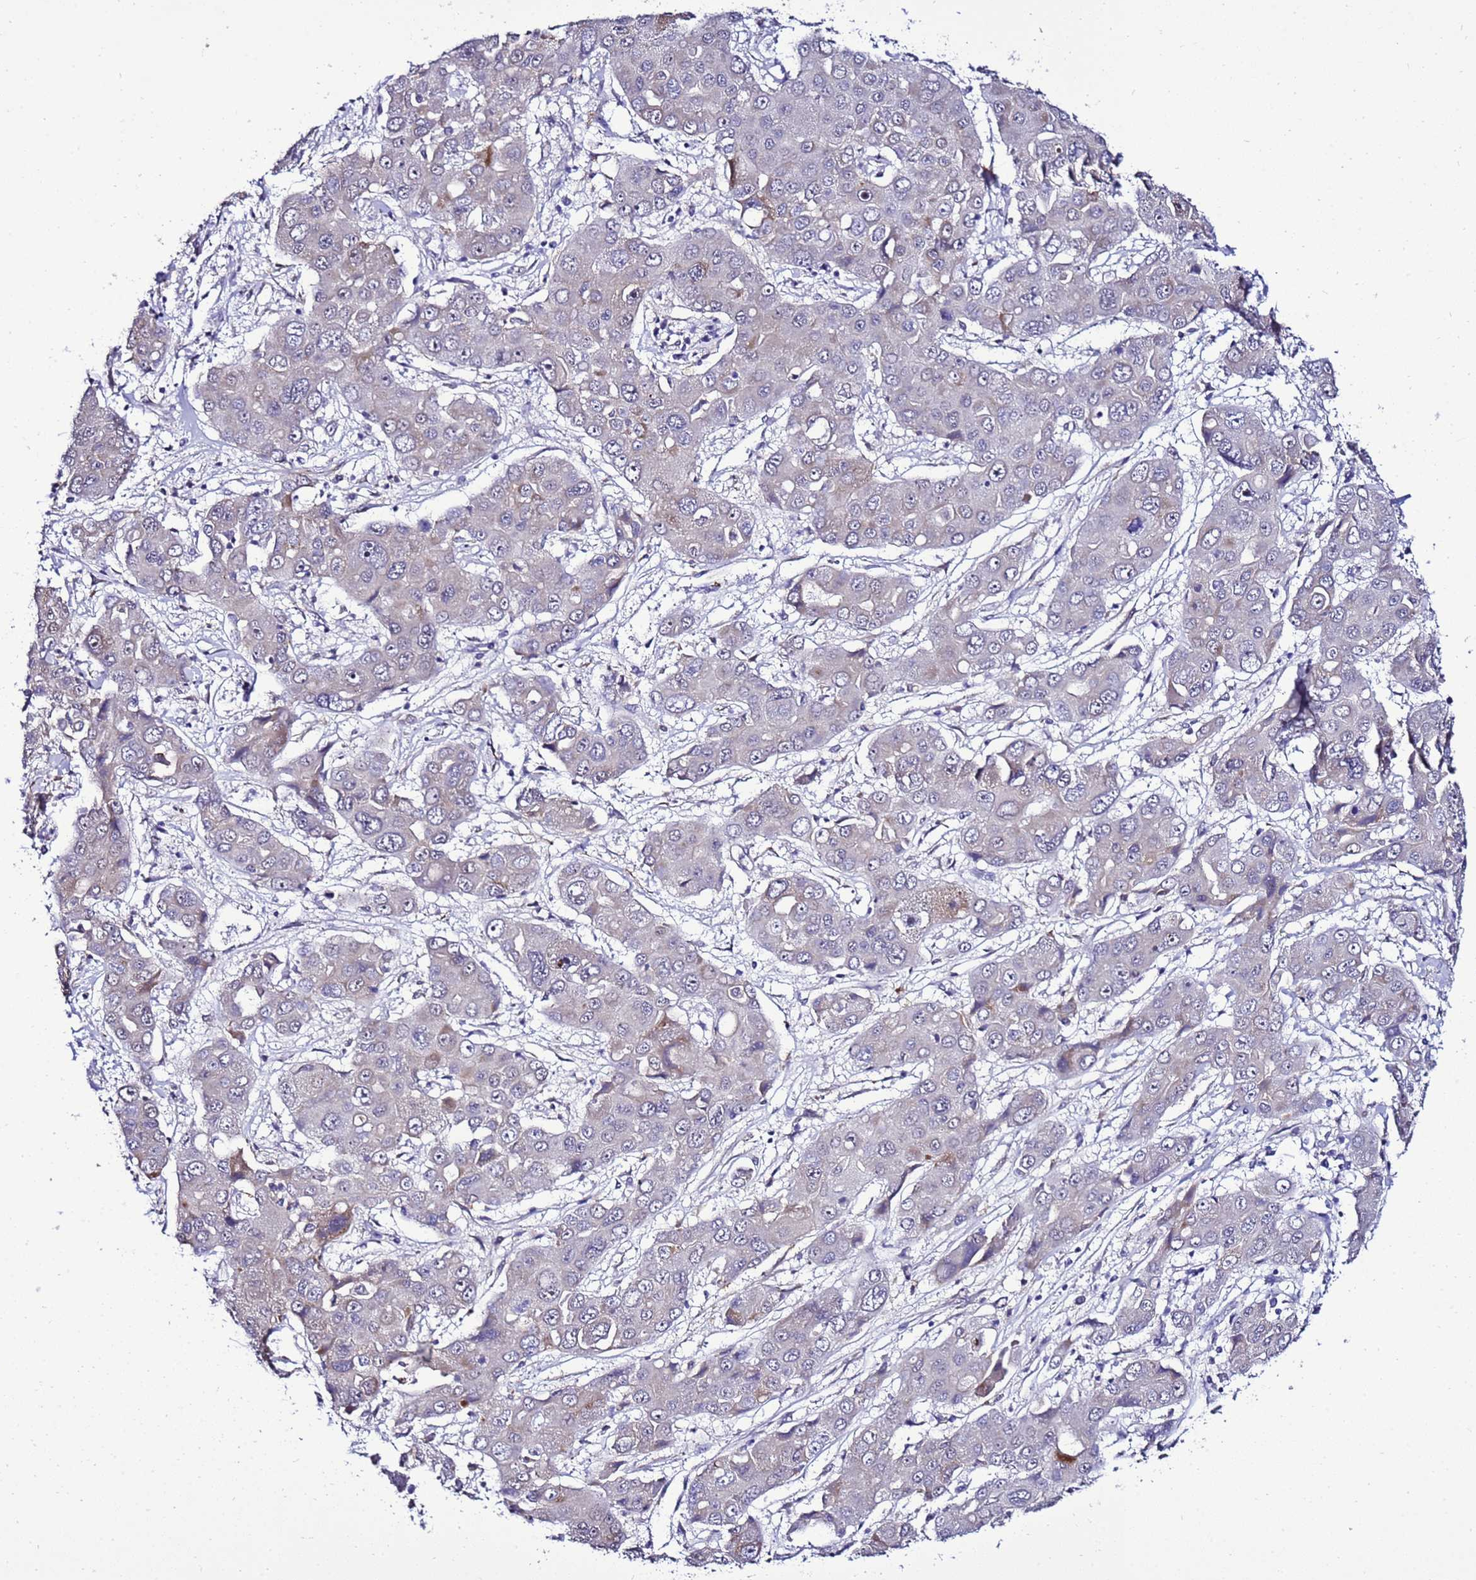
{"staining": {"intensity": "negative", "quantity": "none", "location": "none"}, "tissue": "liver cancer", "cell_type": "Tumor cells", "image_type": "cancer", "snomed": [{"axis": "morphology", "description": "Cholangiocarcinoma"}, {"axis": "topography", "description": "Liver"}], "caption": "Human liver cholangiocarcinoma stained for a protein using IHC exhibits no expression in tumor cells.", "gene": "GZF1", "patient": {"sex": "male", "age": 67}}